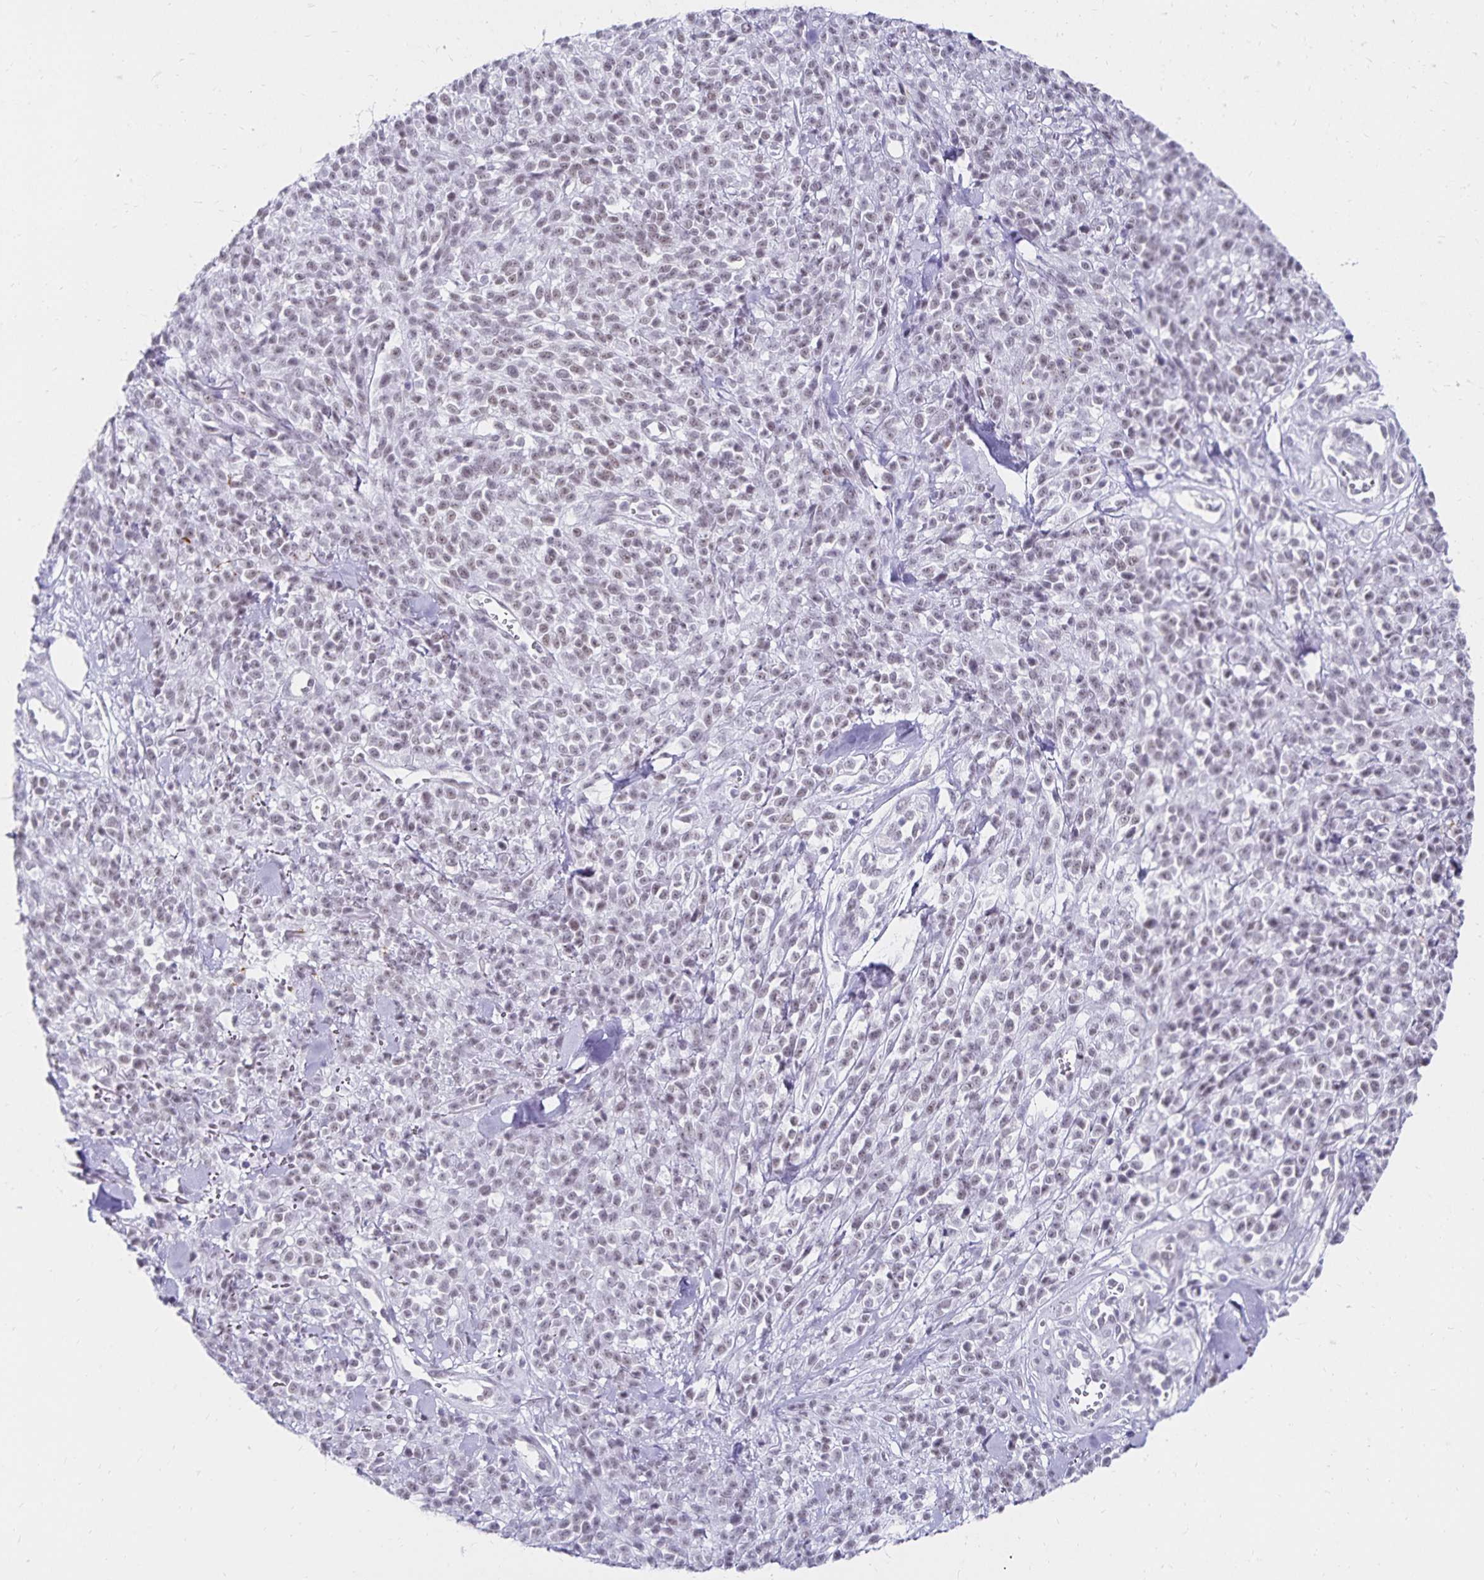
{"staining": {"intensity": "weak", "quantity": "25%-75%", "location": "nuclear"}, "tissue": "melanoma", "cell_type": "Tumor cells", "image_type": "cancer", "snomed": [{"axis": "morphology", "description": "Malignant melanoma, NOS"}, {"axis": "topography", "description": "Skin"}, {"axis": "topography", "description": "Skin of trunk"}], "caption": "Immunohistochemical staining of human melanoma reveals low levels of weak nuclear staining in approximately 25%-75% of tumor cells.", "gene": "C20orf85", "patient": {"sex": "male", "age": 74}}